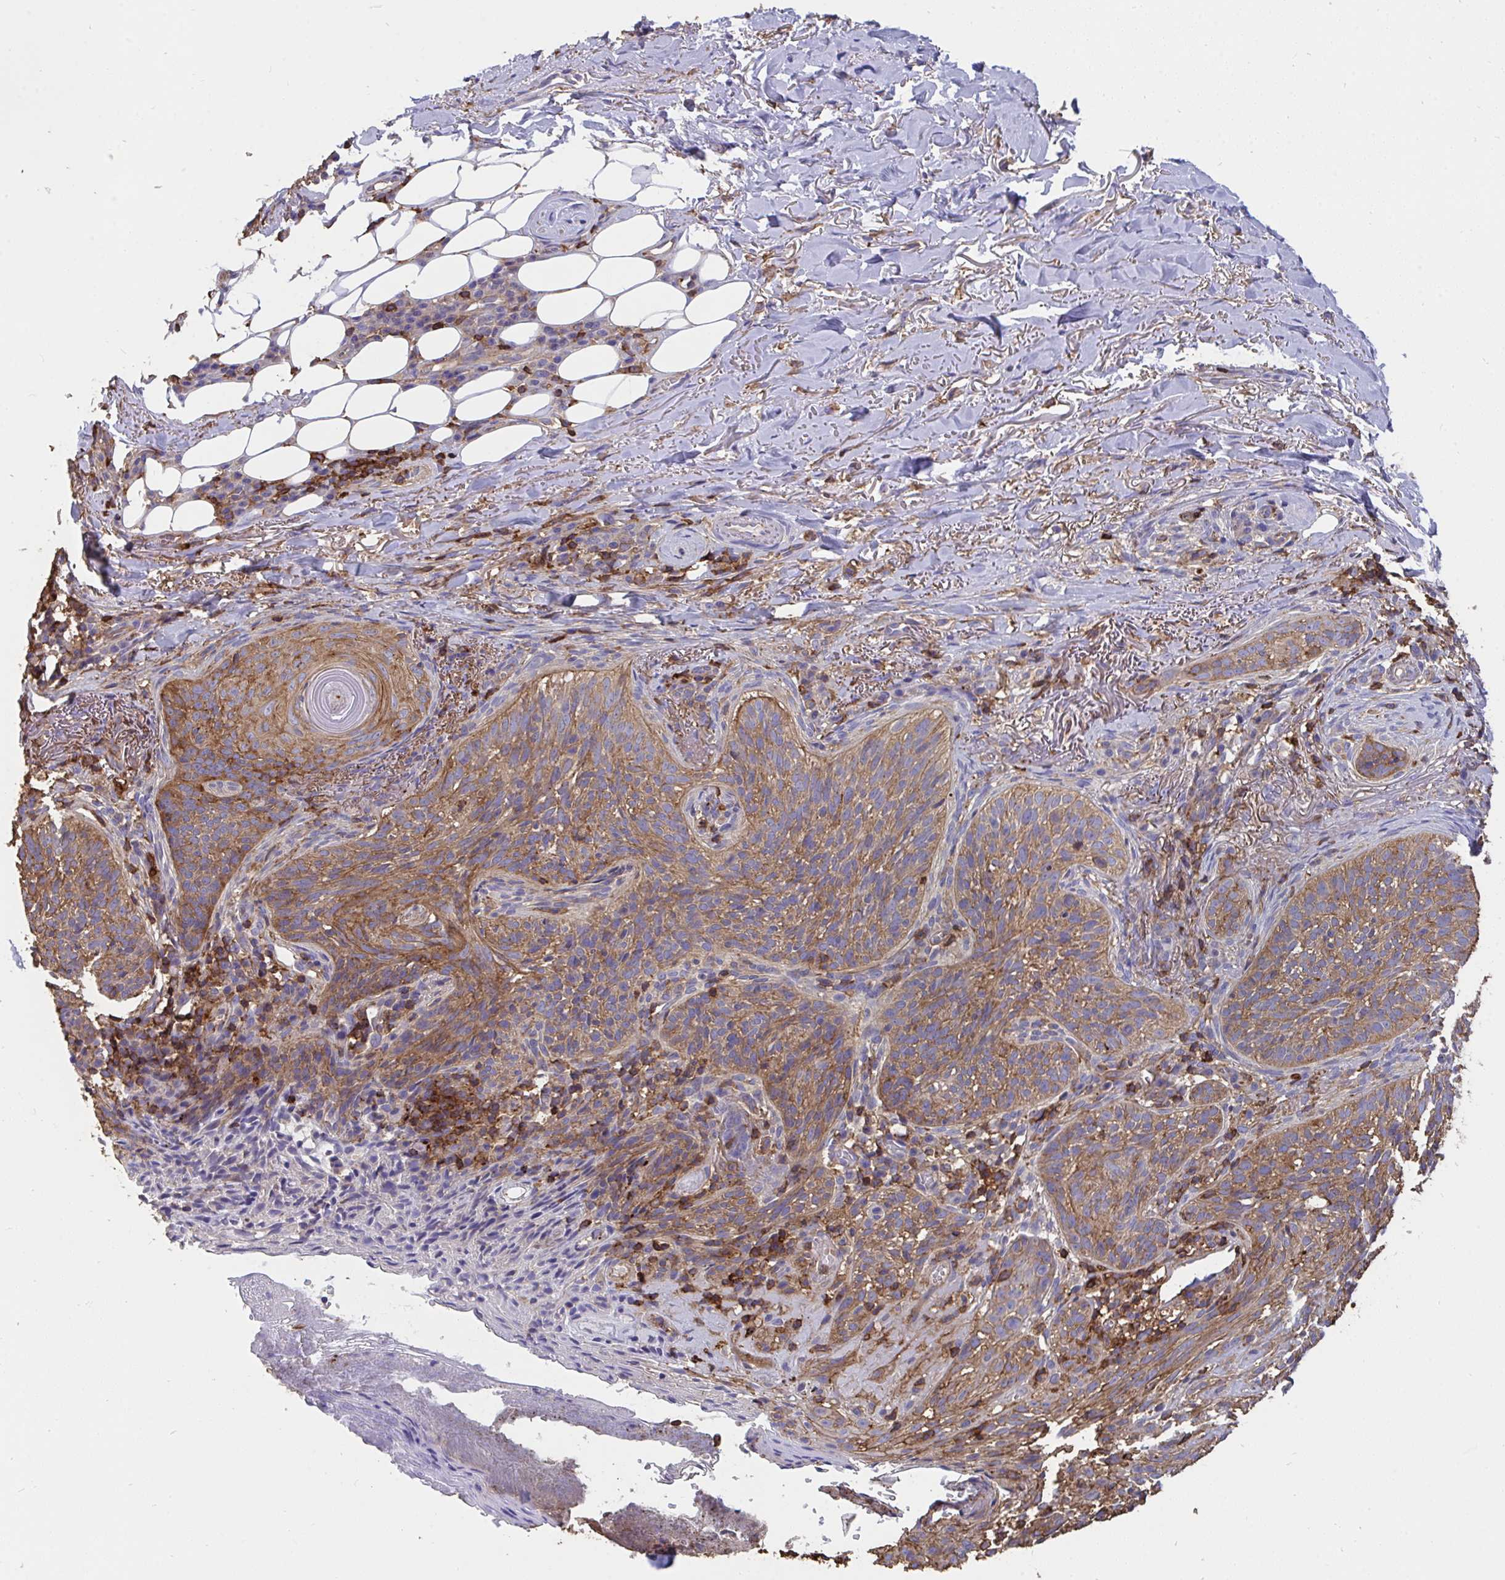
{"staining": {"intensity": "moderate", "quantity": "25%-75%", "location": "cytoplasmic/membranous"}, "tissue": "skin cancer", "cell_type": "Tumor cells", "image_type": "cancer", "snomed": [{"axis": "morphology", "description": "Basal cell carcinoma"}, {"axis": "topography", "description": "Skin"}, {"axis": "topography", "description": "Skin of head"}], "caption": "Tumor cells exhibit medium levels of moderate cytoplasmic/membranous staining in about 25%-75% of cells in human skin basal cell carcinoma.", "gene": "CFL1", "patient": {"sex": "male", "age": 62}}